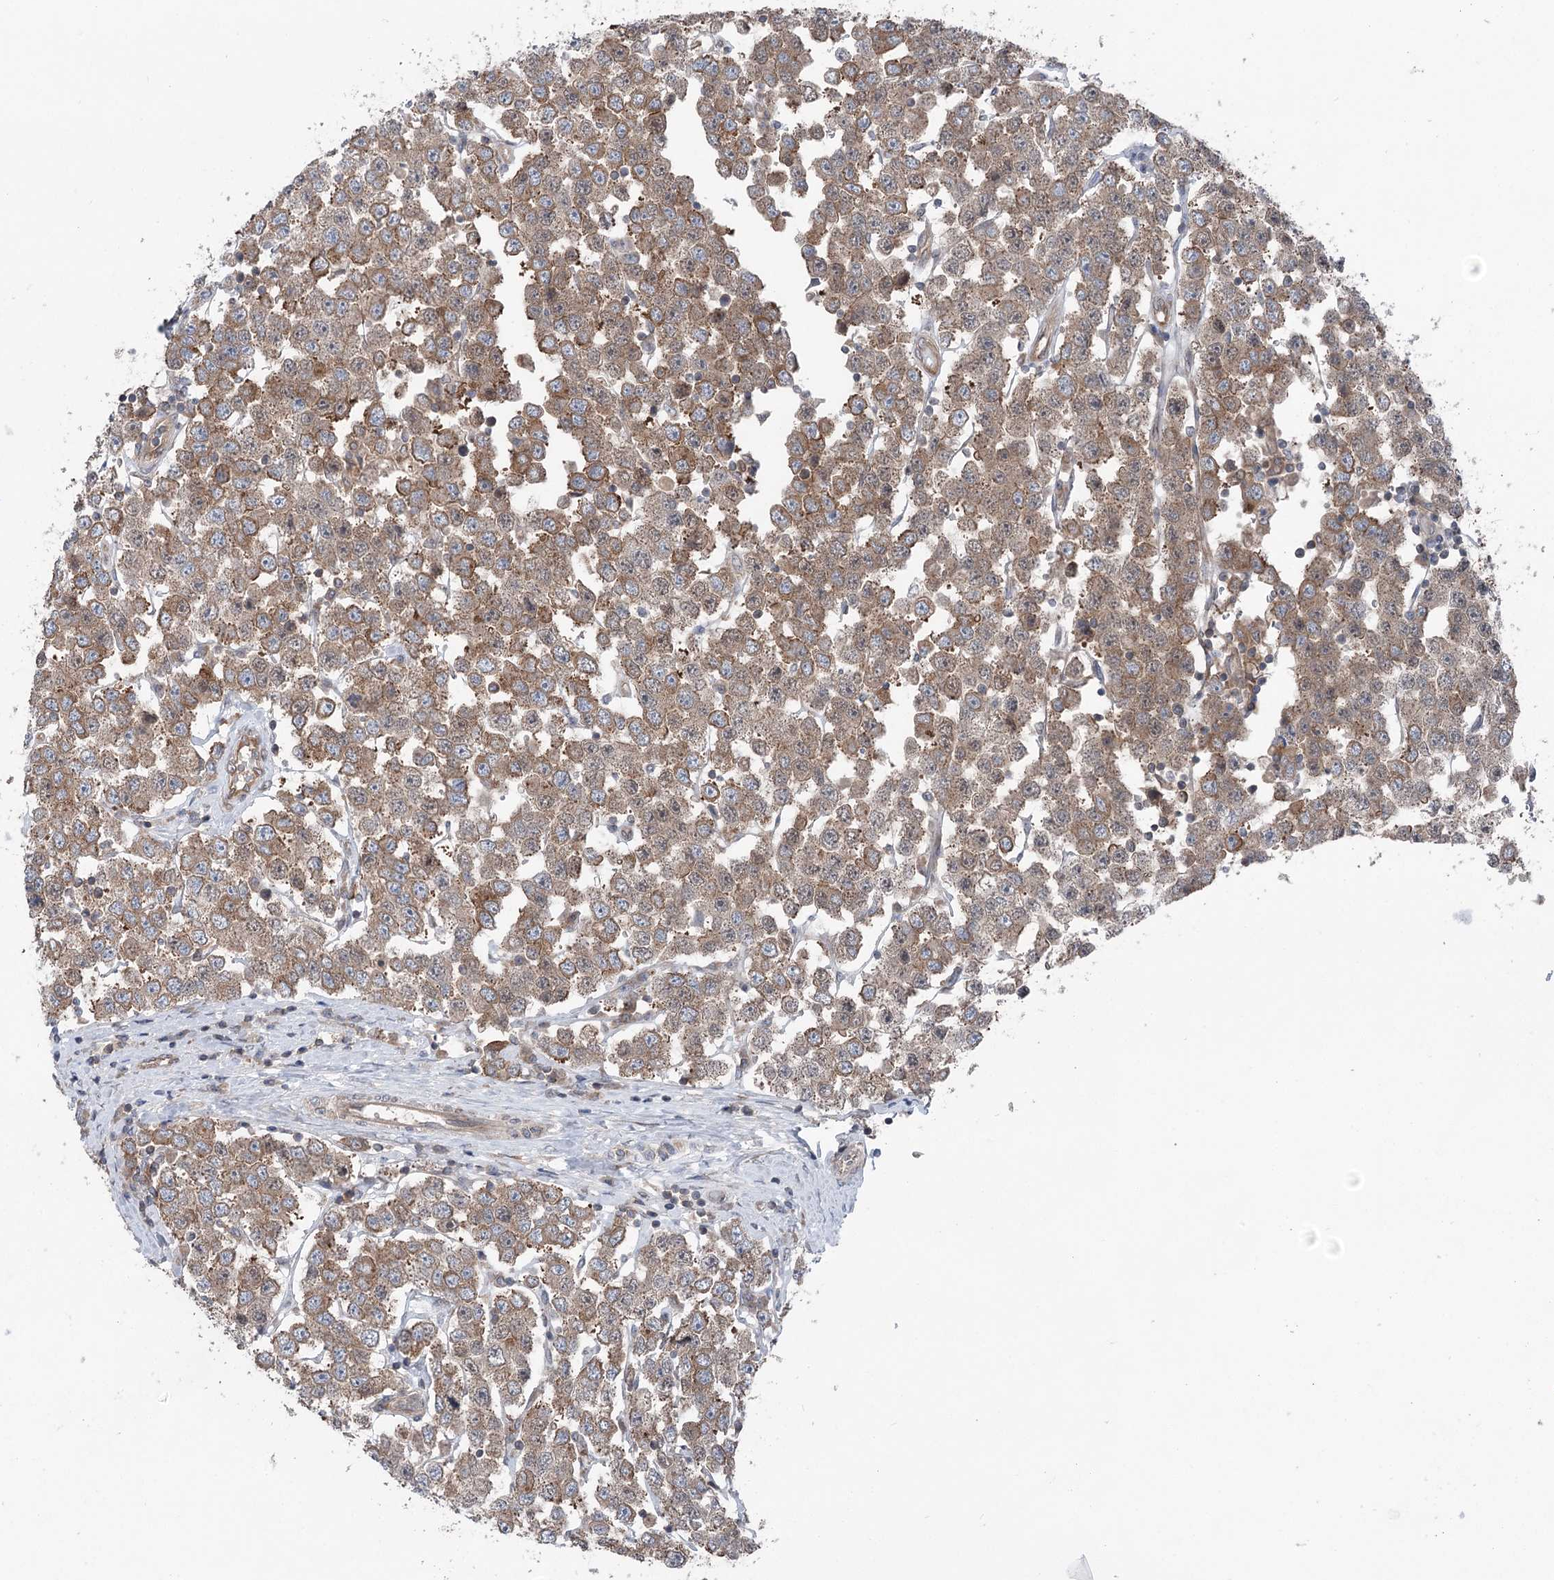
{"staining": {"intensity": "moderate", "quantity": ">75%", "location": "cytoplasmic/membranous"}, "tissue": "testis cancer", "cell_type": "Tumor cells", "image_type": "cancer", "snomed": [{"axis": "morphology", "description": "Seminoma, NOS"}, {"axis": "topography", "description": "Testis"}], "caption": "Immunohistochemical staining of human seminoma (testis) shows moderate cytoplasmic/membranous protein positivity in approximately >75% of tumor cells.", "gene": "PPP1R21", "patient": {"sex": "male", "age": 28}}